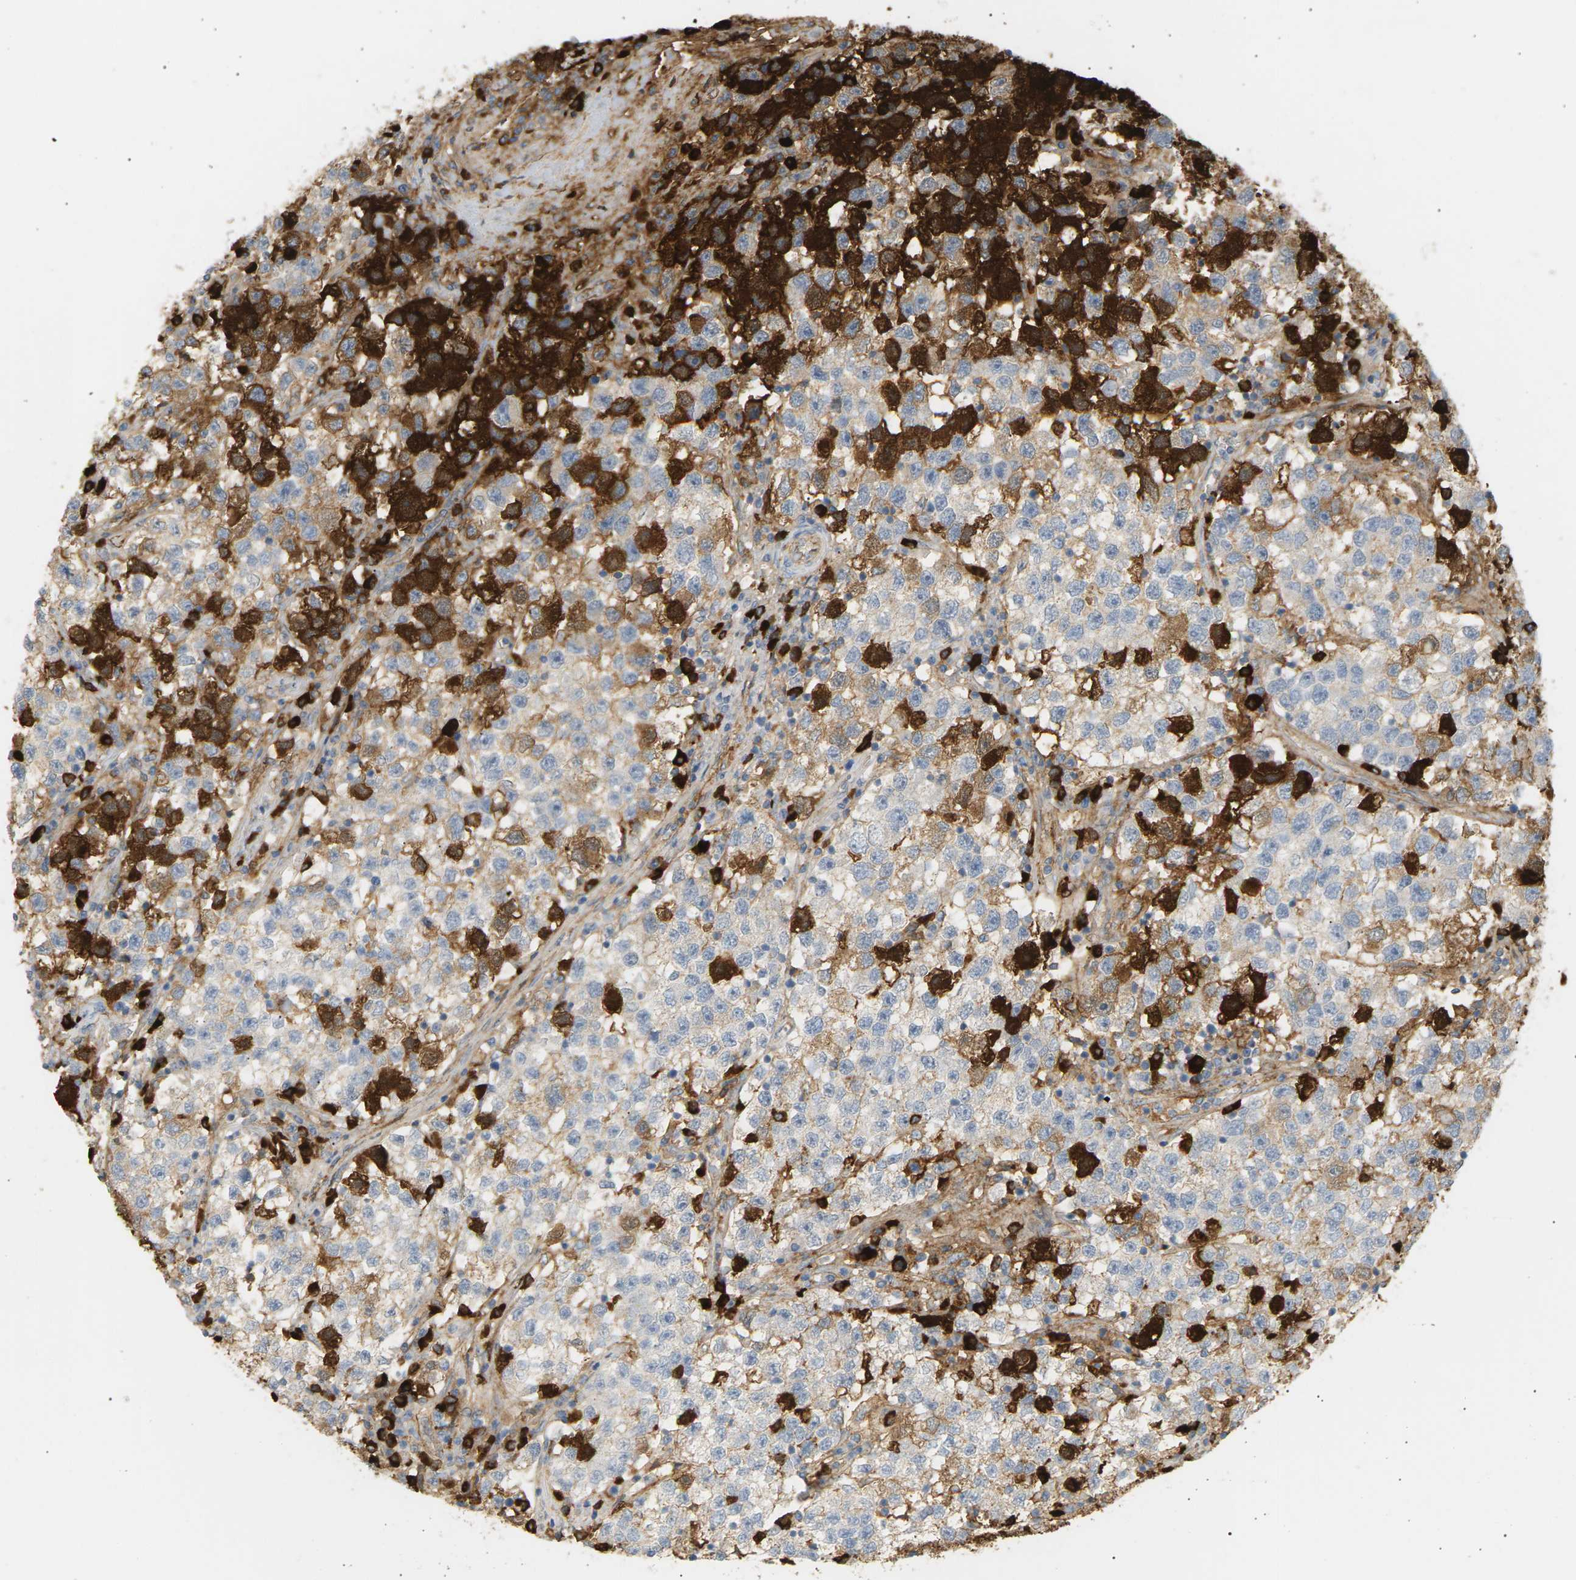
{"staining": {"intensity": "weak", "quantity": "<25%", "location": "cytoplasmic/membranous,nuclear"}, "tissue": "testis cancer", "cell_type": "Tumor cells", "image_type": "cancer", "snomed": [{"axis": "morphology", "description": "Seminoma, NOS"}, {"axis": "topography", "description": "Testis"}], "caption": "Seminoma (testis) stained for a protein using IHC displays no staining tumor cells.", "gene": "IGLC3", "patient": {"sex": "male", "age": 22}}